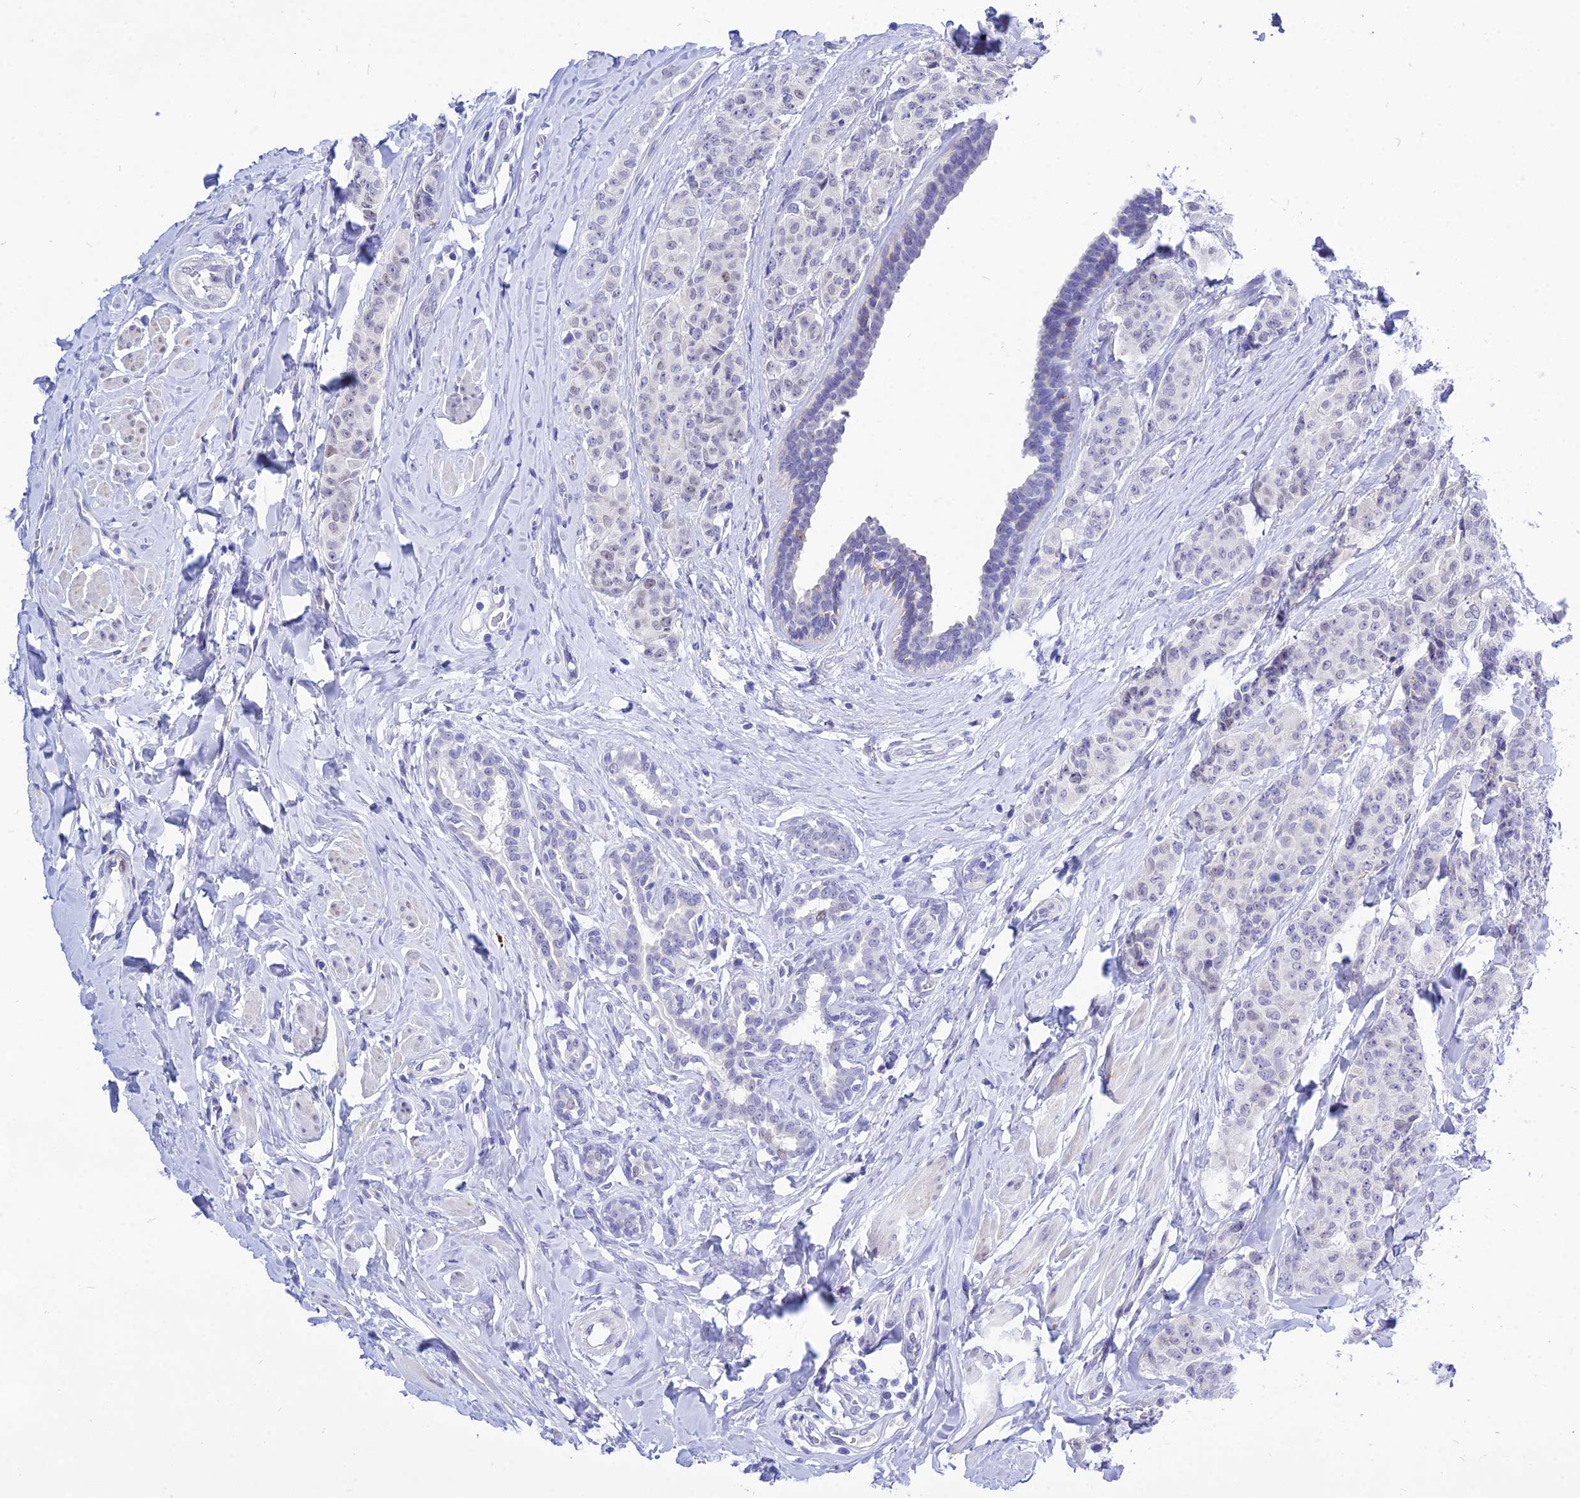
{"staining": {"intensity": "negative", "quantity": "none", "location": "none"}, "tissue": "breast cancer", "cell_type": "Tumor cells", "image_type": "cancer", "snomed": [{"axis": "morphology", "description": "Duct carcinoma"}, {"axis": "topography", "description": "Breast"}], "caption": "Immunohistochemistry of human breast cancer shows no staining in tumor cells.", "gene": "DEFB107A", "patient": {"sex": "female", "age": 40}}